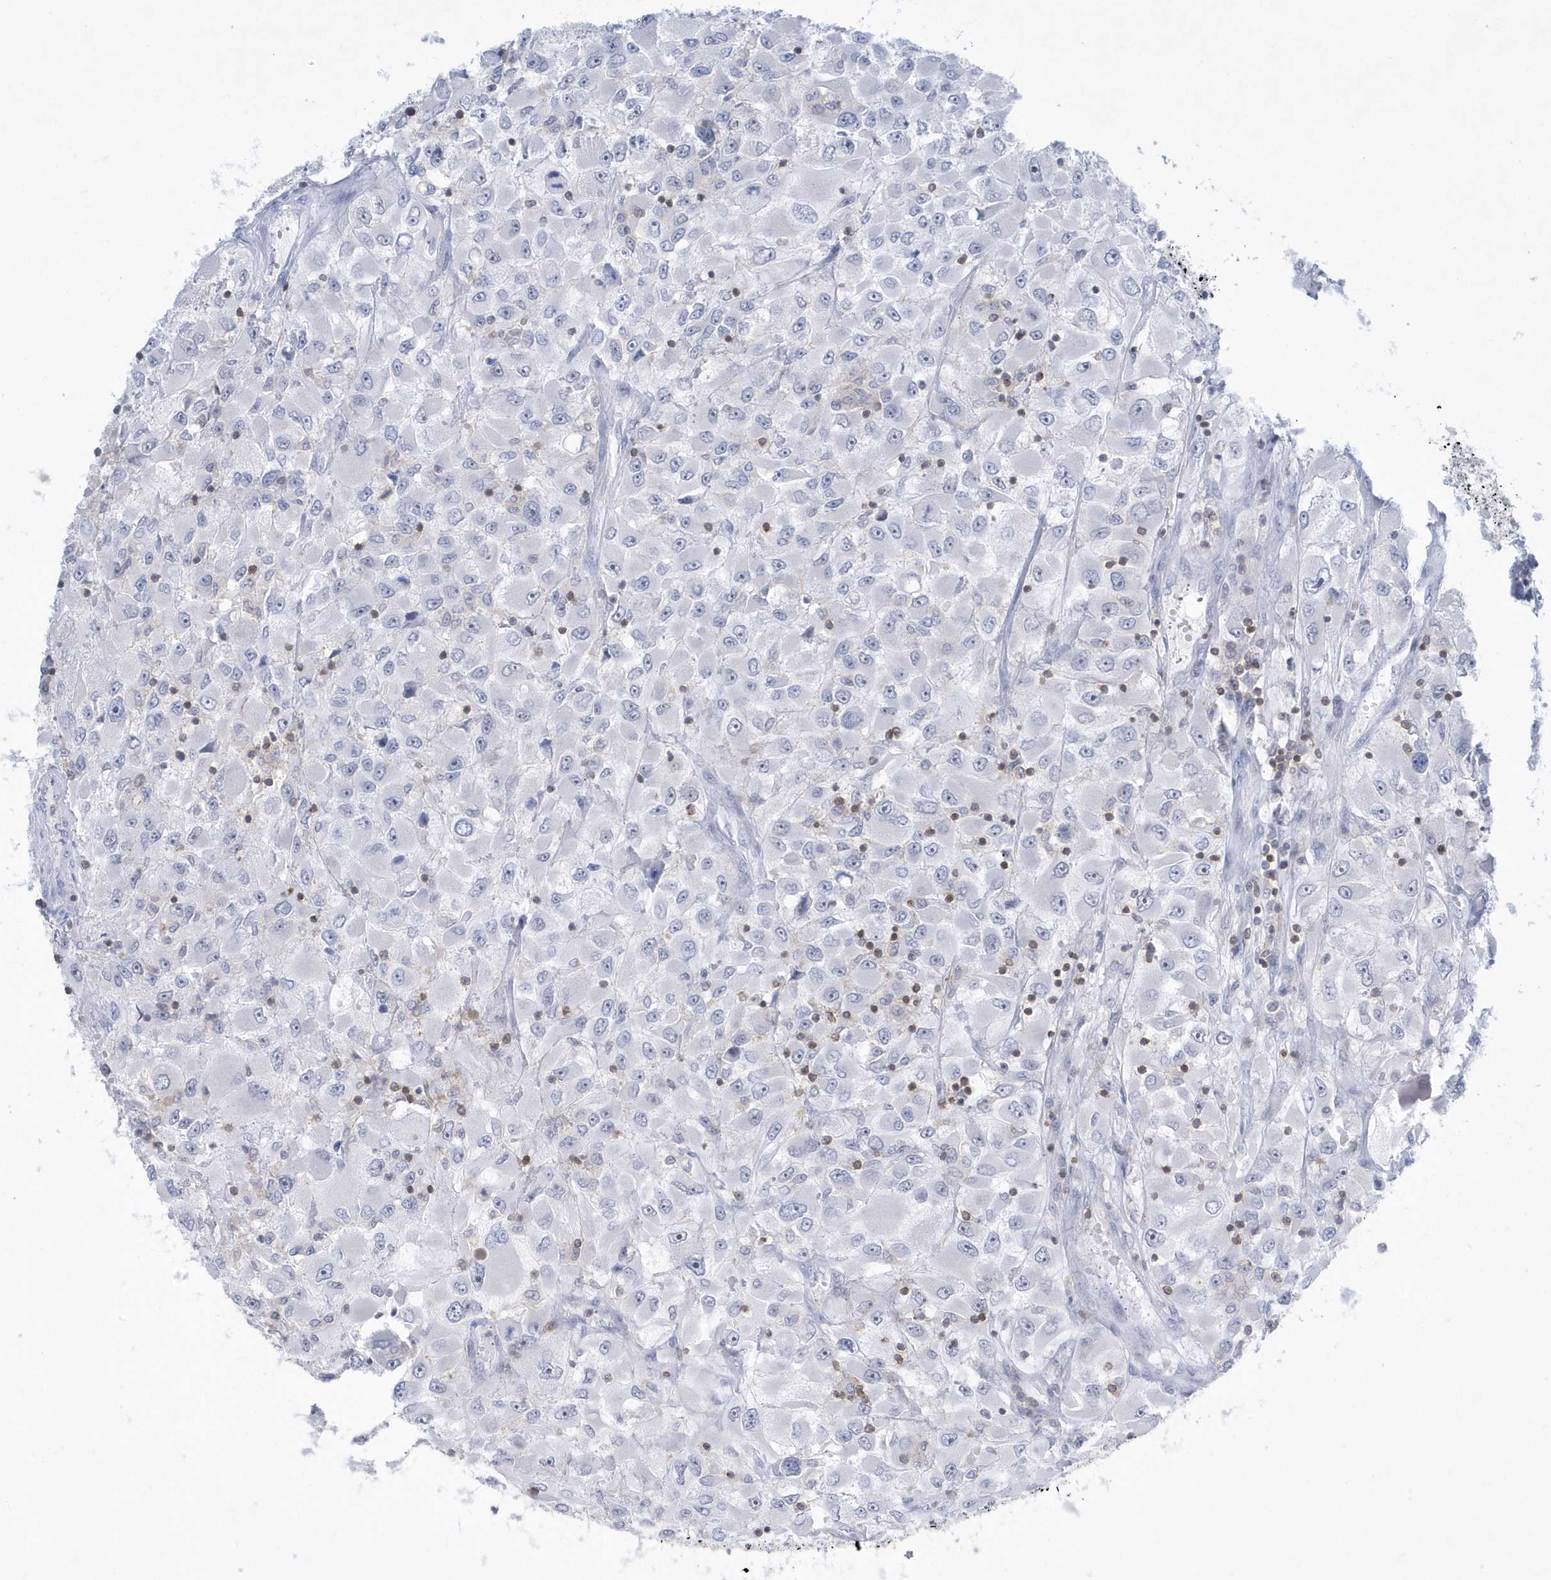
{"staining": {"intensity": "negative", "quantity": "none", "location": "none"}, "tissue": "renal cancer", "cell_type": "Tumor cells", "image_type": "cancer", "snomed": [{"axis": "morphology", "description": "Adenocarcinoma, NOS"}, {"axis": "topography", "description": "Kidney"}], "caption": "This is an immunohistochemistry image of renal adenocarcinoma. There is no staining in tumor cells.", "gene": "PSD4", "patient": {"sex": "female", "age": 52}}